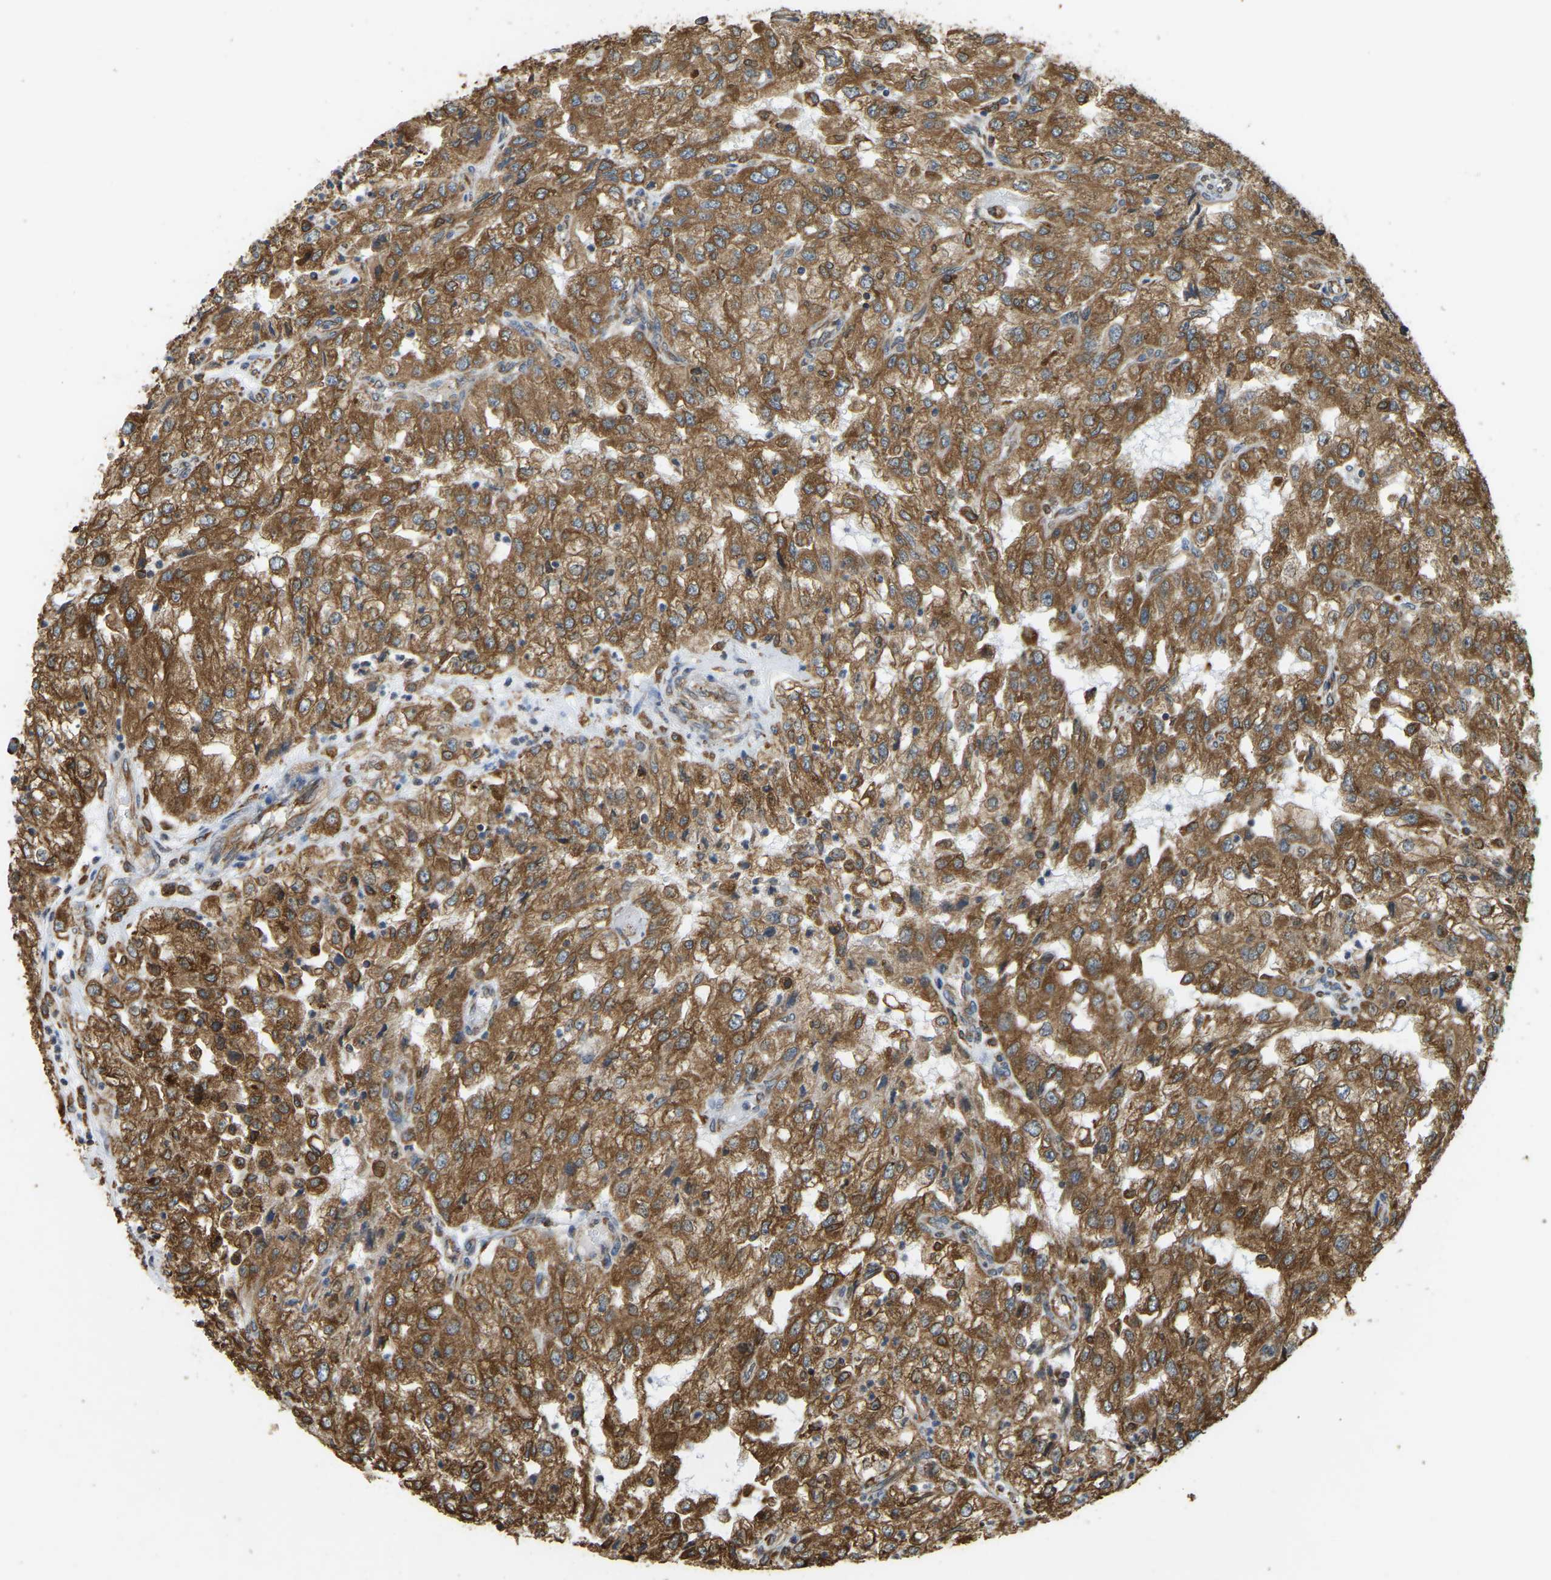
{"staining": {"intensity": "strong", "quantity": ">75%", "location": "cytoplasmic/membranous"}, "tissue": "renal cancer", "cell_type": "Tumor cells", "image_type": "cancer", "snomed": [{"axis": "morphology", "description": "Adenocarcinoma, NOS"}, {"axis": "topography", "description": "Kidney"}], "caption": "This is an image of immunohistochemistry staining of renal cancer, which shows strong positivity in the cytoplasmic/membranous of tumor cells.", "gene": "RNF115", "patient": {"sex": "female", "age": 54}}